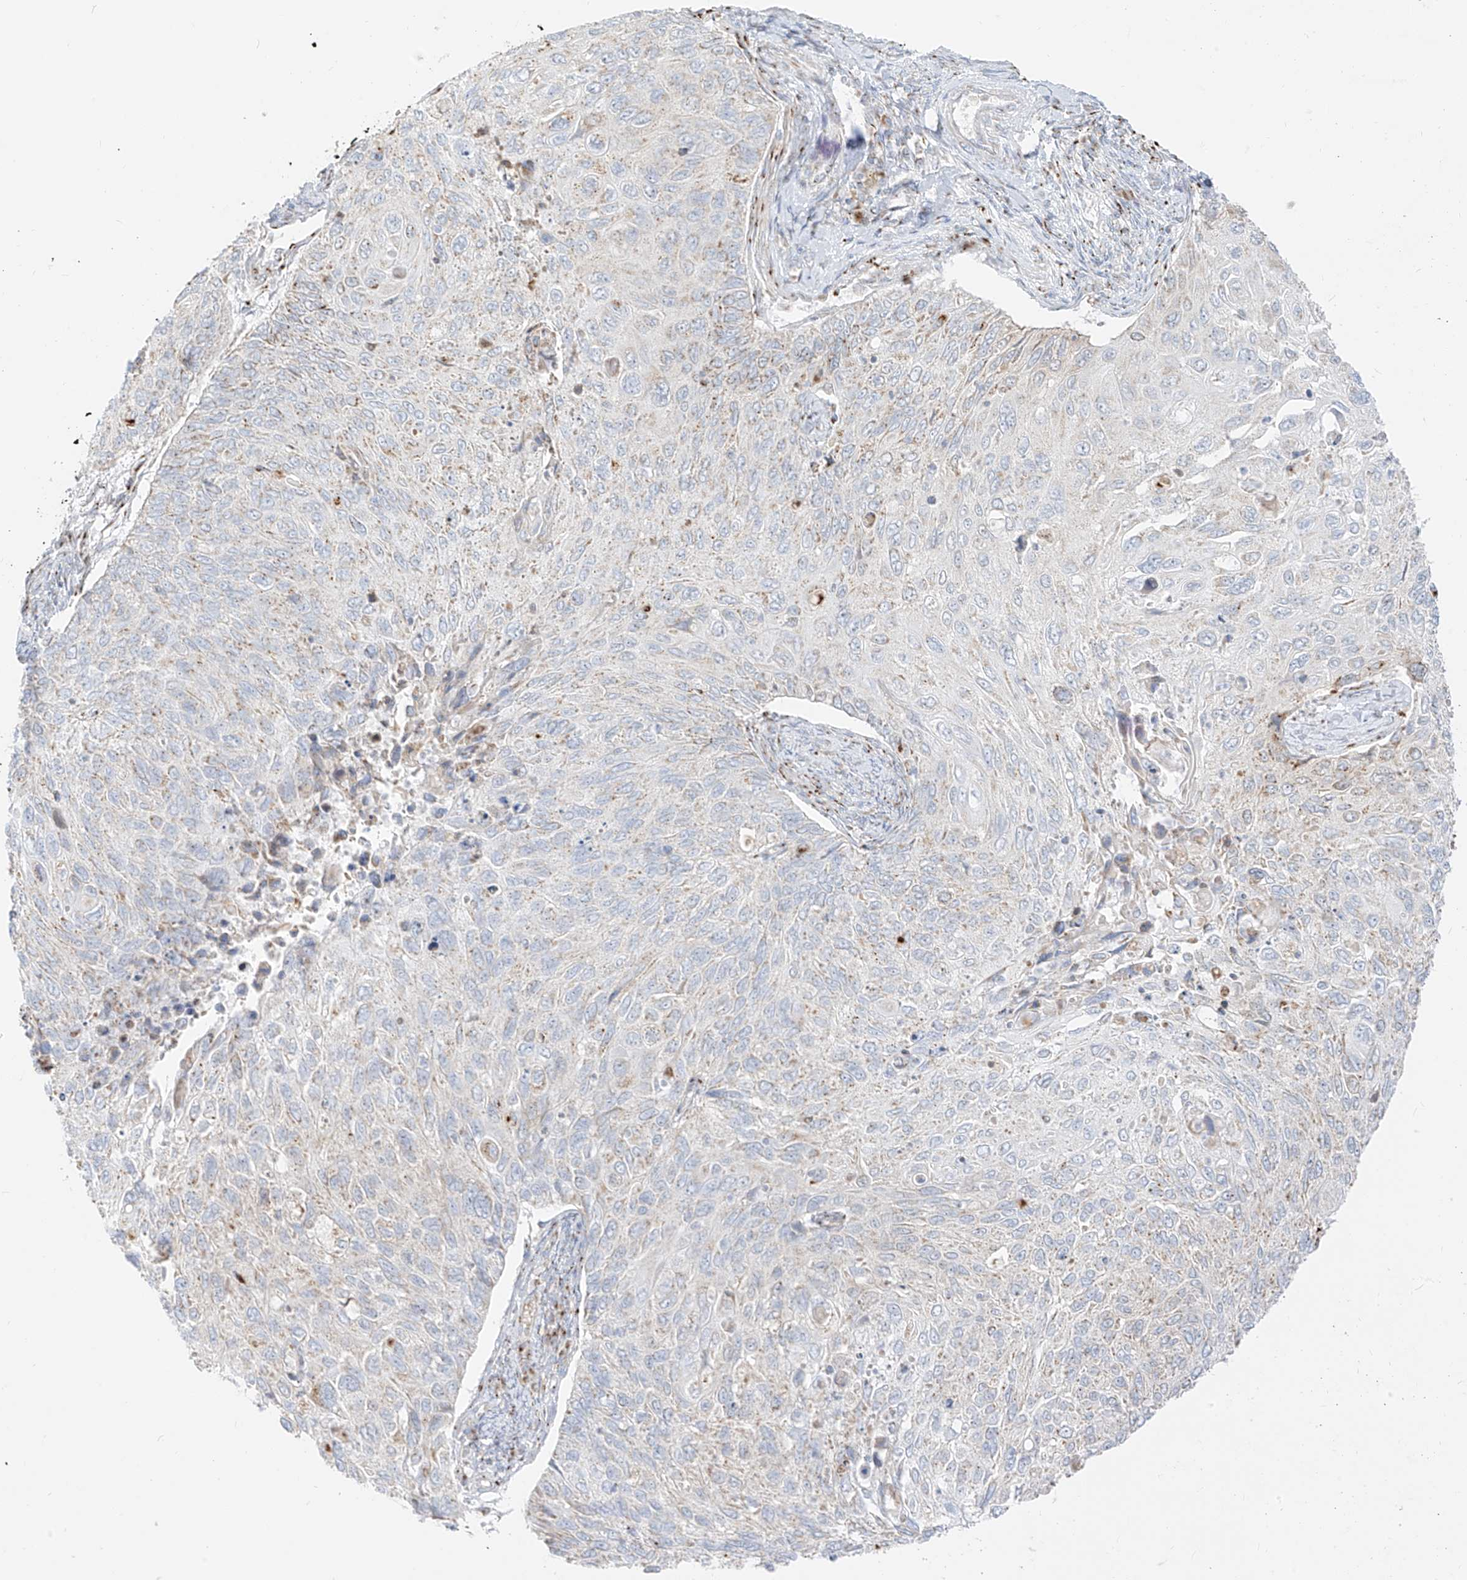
{"staining": {"intensity": "weak", "quantity": "<25%", "location": "cytoplasmic/membranous"}, "tissue": "cervical cancer", "cell_type": "Tumor cells", "image_type": "cancer", "snomed": [{"axis": "morphology", "description": "Squamous cell carcinoma, NOS"}, {"axis": "topography", "description": "Cervix"}], "caption": "This is a image of immunohistochemistry (IHC) staining of cervical cancer, which shows no staining in tumor cells.", "gene": "TMEM87B", "patient": {"sex": "female", "age": 70}}